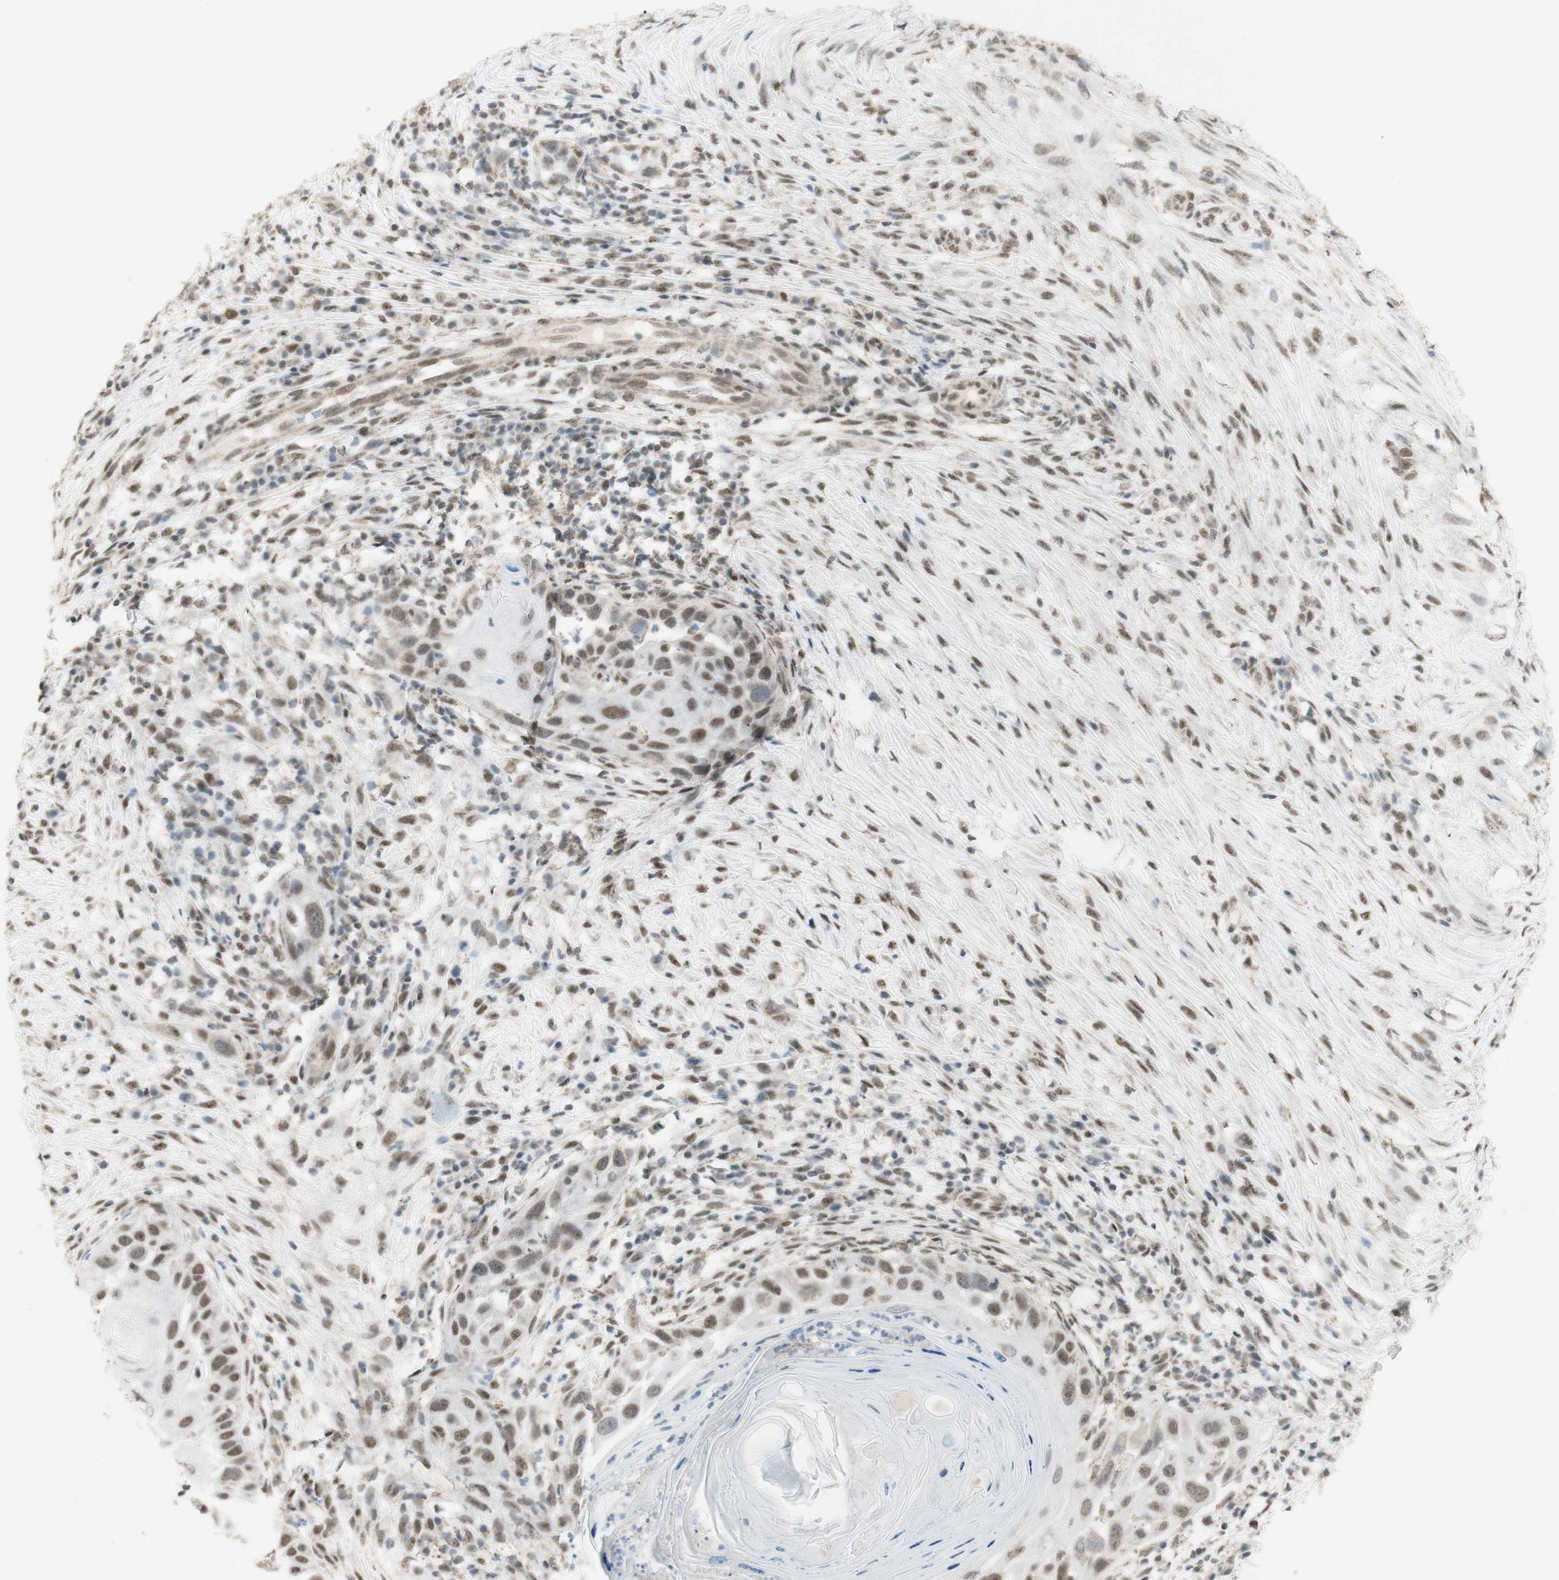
{"staining": {"intensity": "moderate", "quantity": ">75%", "location": "nuclear"}, "tissue": "skin cancer", "cell_type": "Tumor cells", "image_type": "cancer", "snomed": [{"axis": "morphology", "description": "Squamous cell carcinoma, NOS"}, {"axis": "topography", "description": "Skin"}], "caption": "A high-resolution histopathology image shows immunohistochemistry staining of skin cancer, which demonstrates moderate nuclear staining in approximately >75% of tumor cells. (Stains: DAB (3,3'-diaminobenzidine) in brown, nuclei in blue, Microscopy: brightfield microscopy at high magnification).", "gene": "ZNF782", "patient": {"sex": "female", "age": 44}}